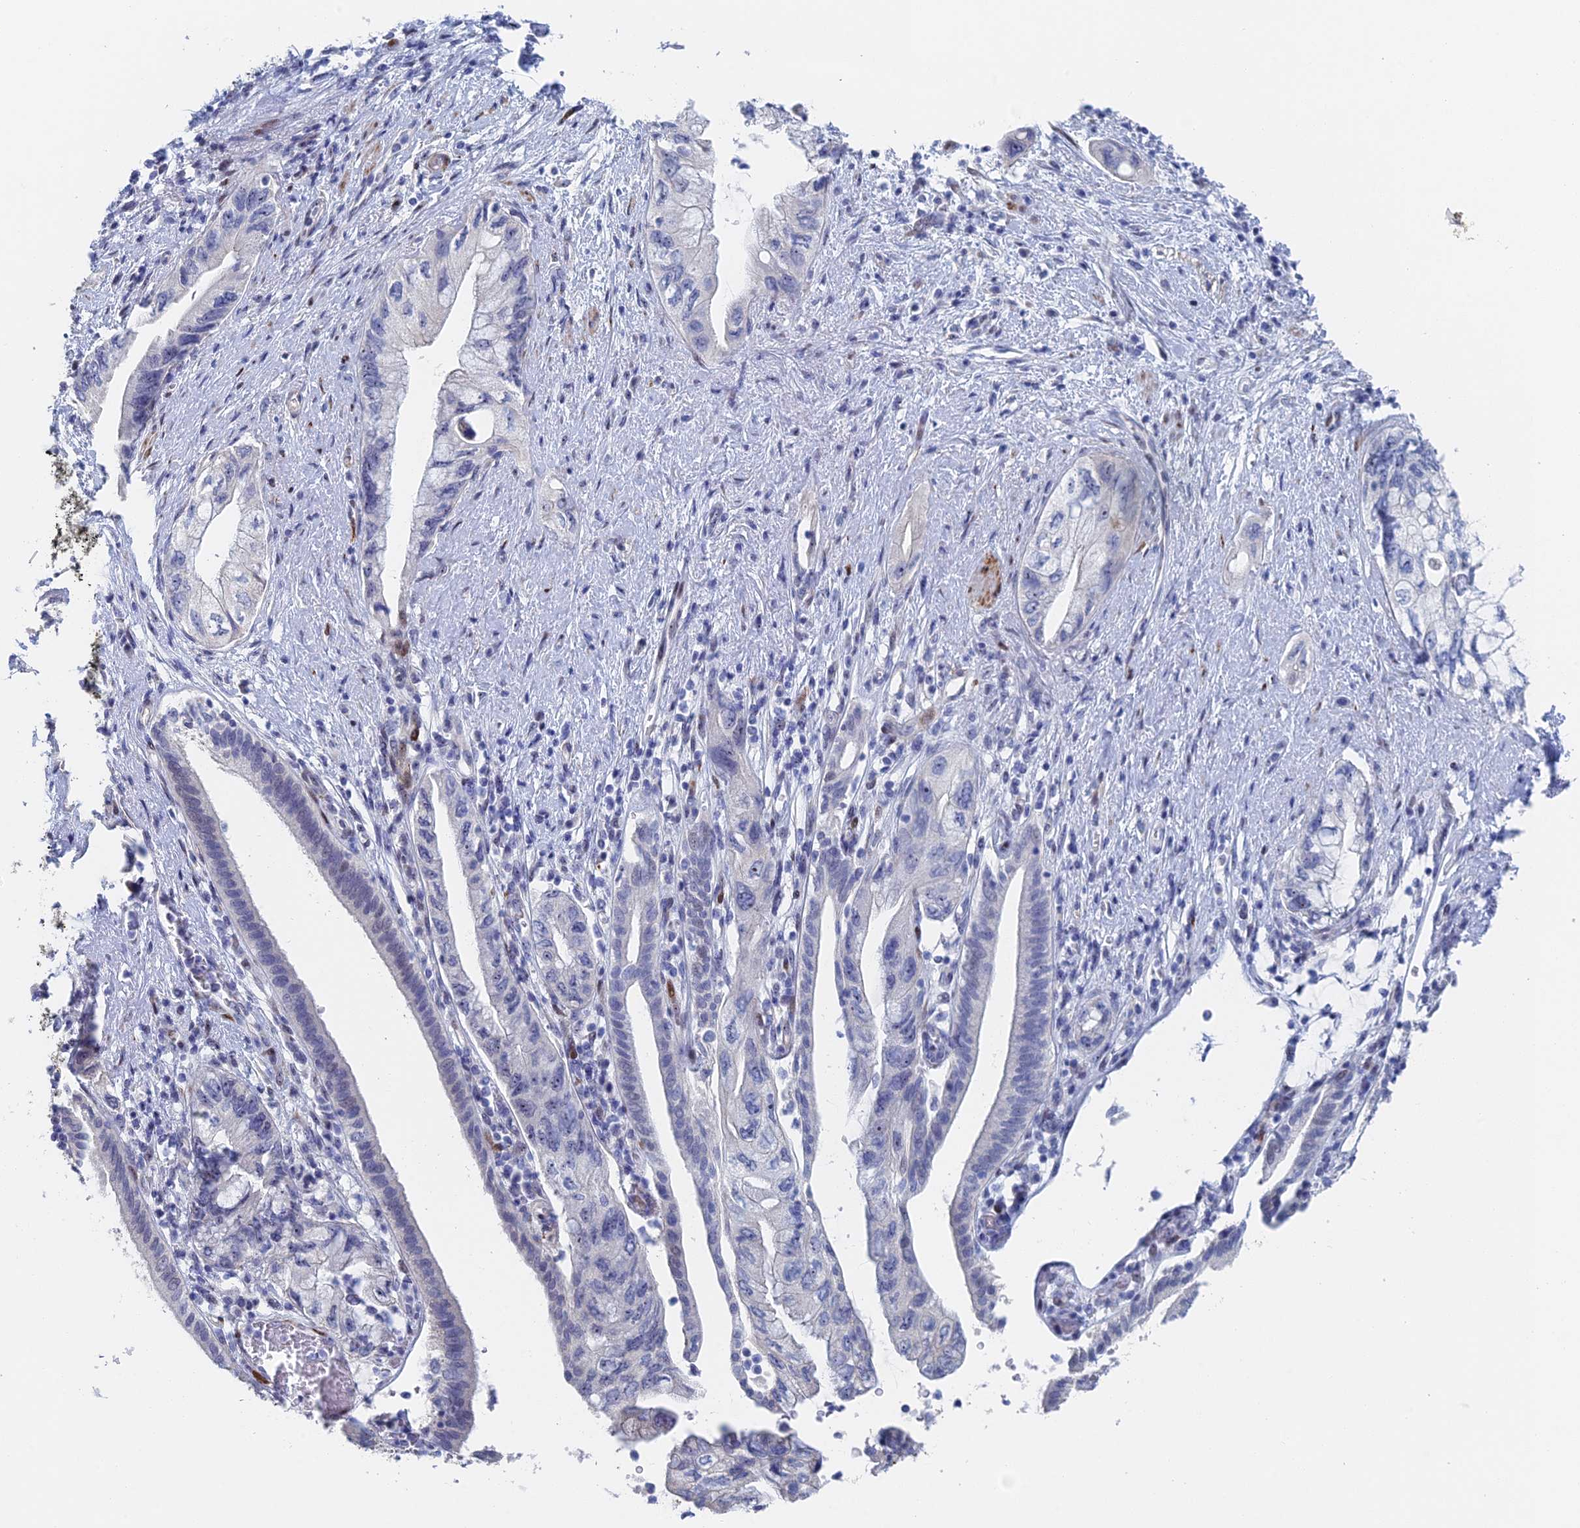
{"staining": {"intensity": "negative", "quantity": "none", "location": "none"}, "tissue": "pancreatic cancer", "cell_type": "Tumor cells", "image_type": "cancer", "snomed": [{"axis": "morphology", "description": "Adenocarcinoma, NOS"}, {"axis": "topography", "description": "Pancreas"}], "caption": "There is no significant positivity in tumor cells of pancreatic adenocarcinoma.", "gene": "DRGX", "patient": {"sex": "female", "age": 73}}